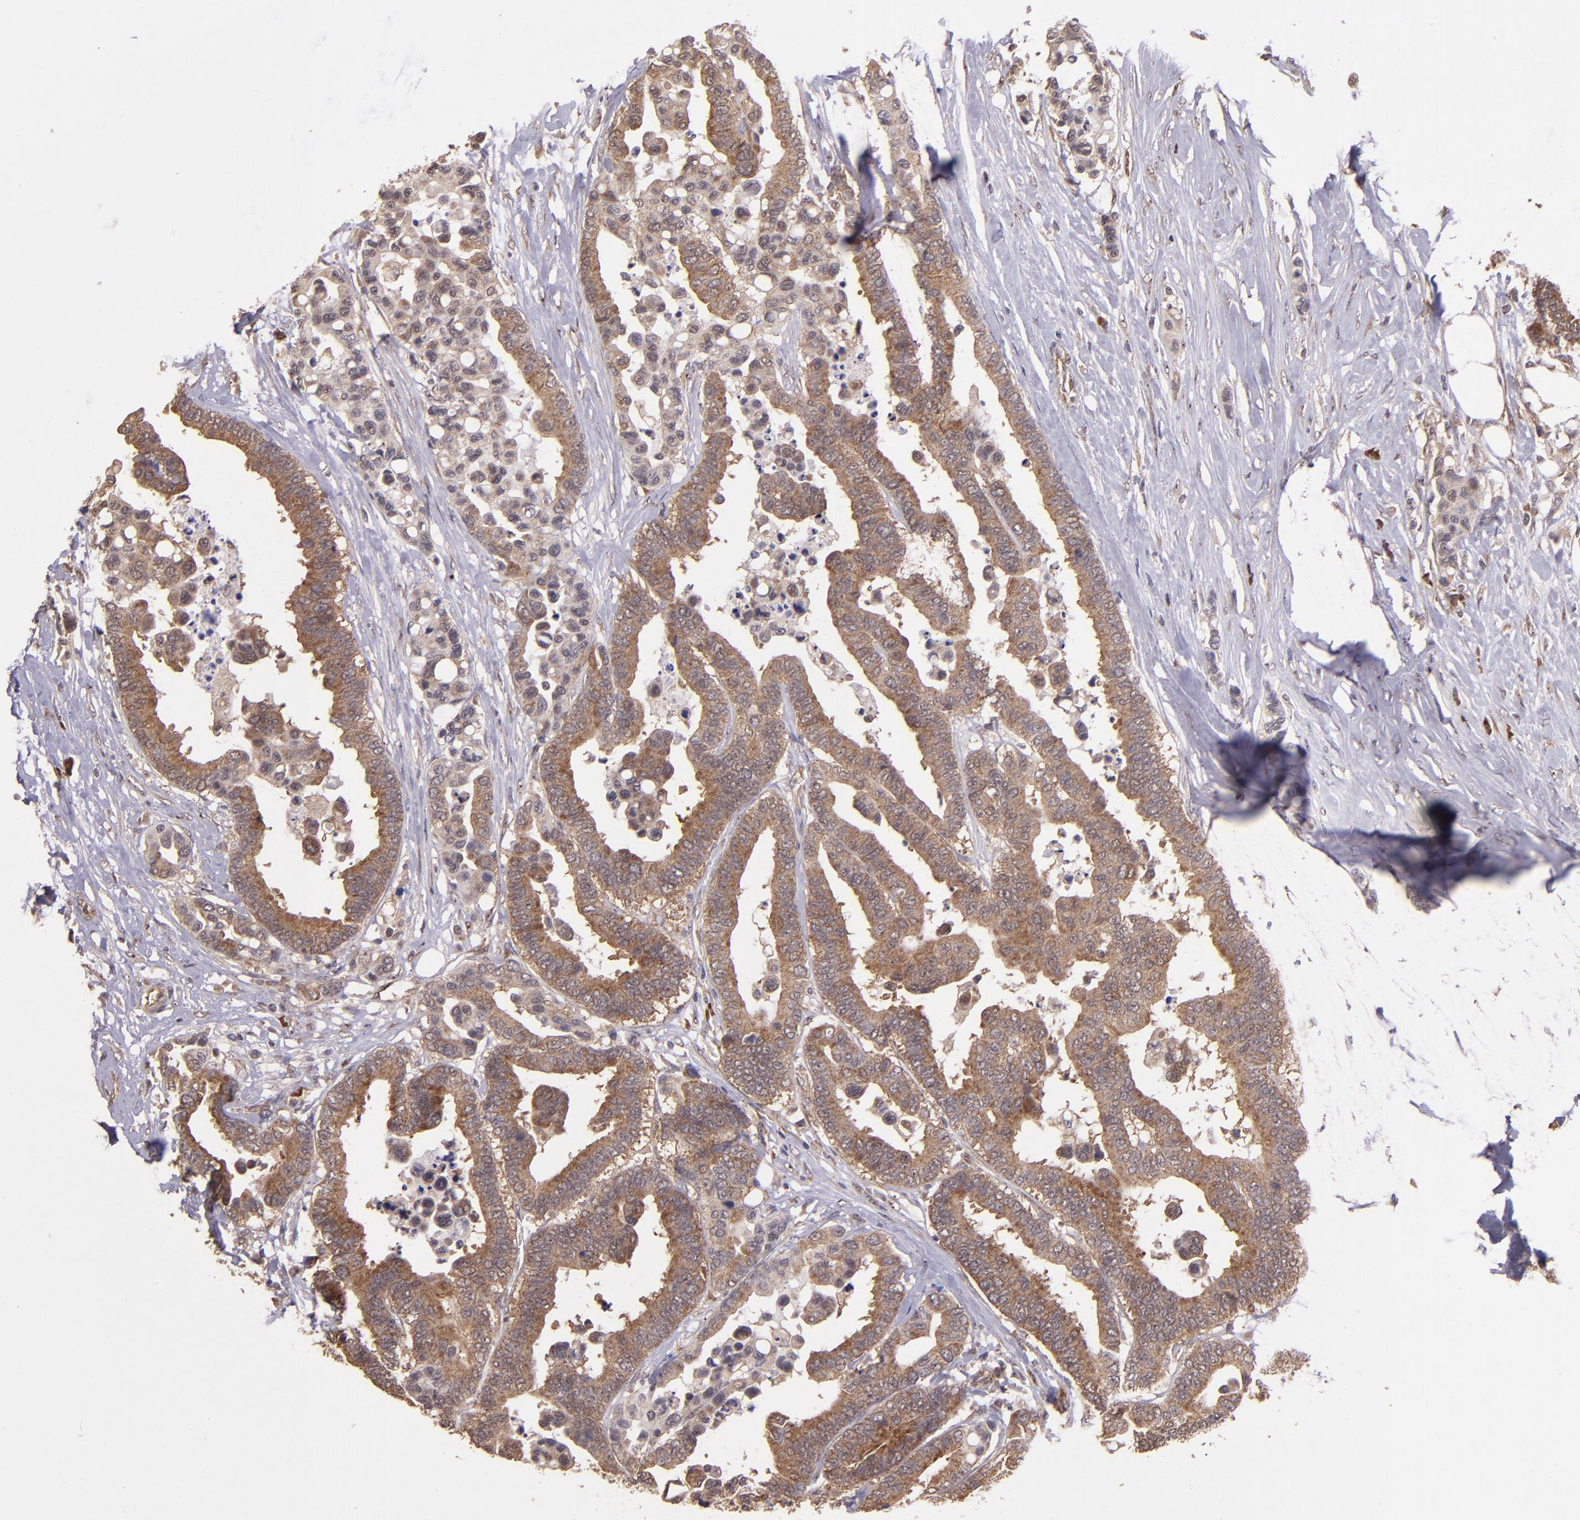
{"staining": {"intensity": "strong", "quantity": ">75%", "location": "cytoplasmic/membranous"}, "tissue": "colorectal cancer", "cell_type": "Tumor cells", "image_type": "cancer", "snomed": [{"axis": "morphology", "description": "Adenocarcinoma, NOS"}, {"axis": "topography", "description": "Colon"}], "caption": "This photomicrograph reveals immunohistochemistry staining of human colorectal adenocarcinoma, with high strong cytoplasmic/membranous positivity in approximately >75% of tumor cells.", "gene": "USP51", "patient": {"sex": "male", "age": 82}}